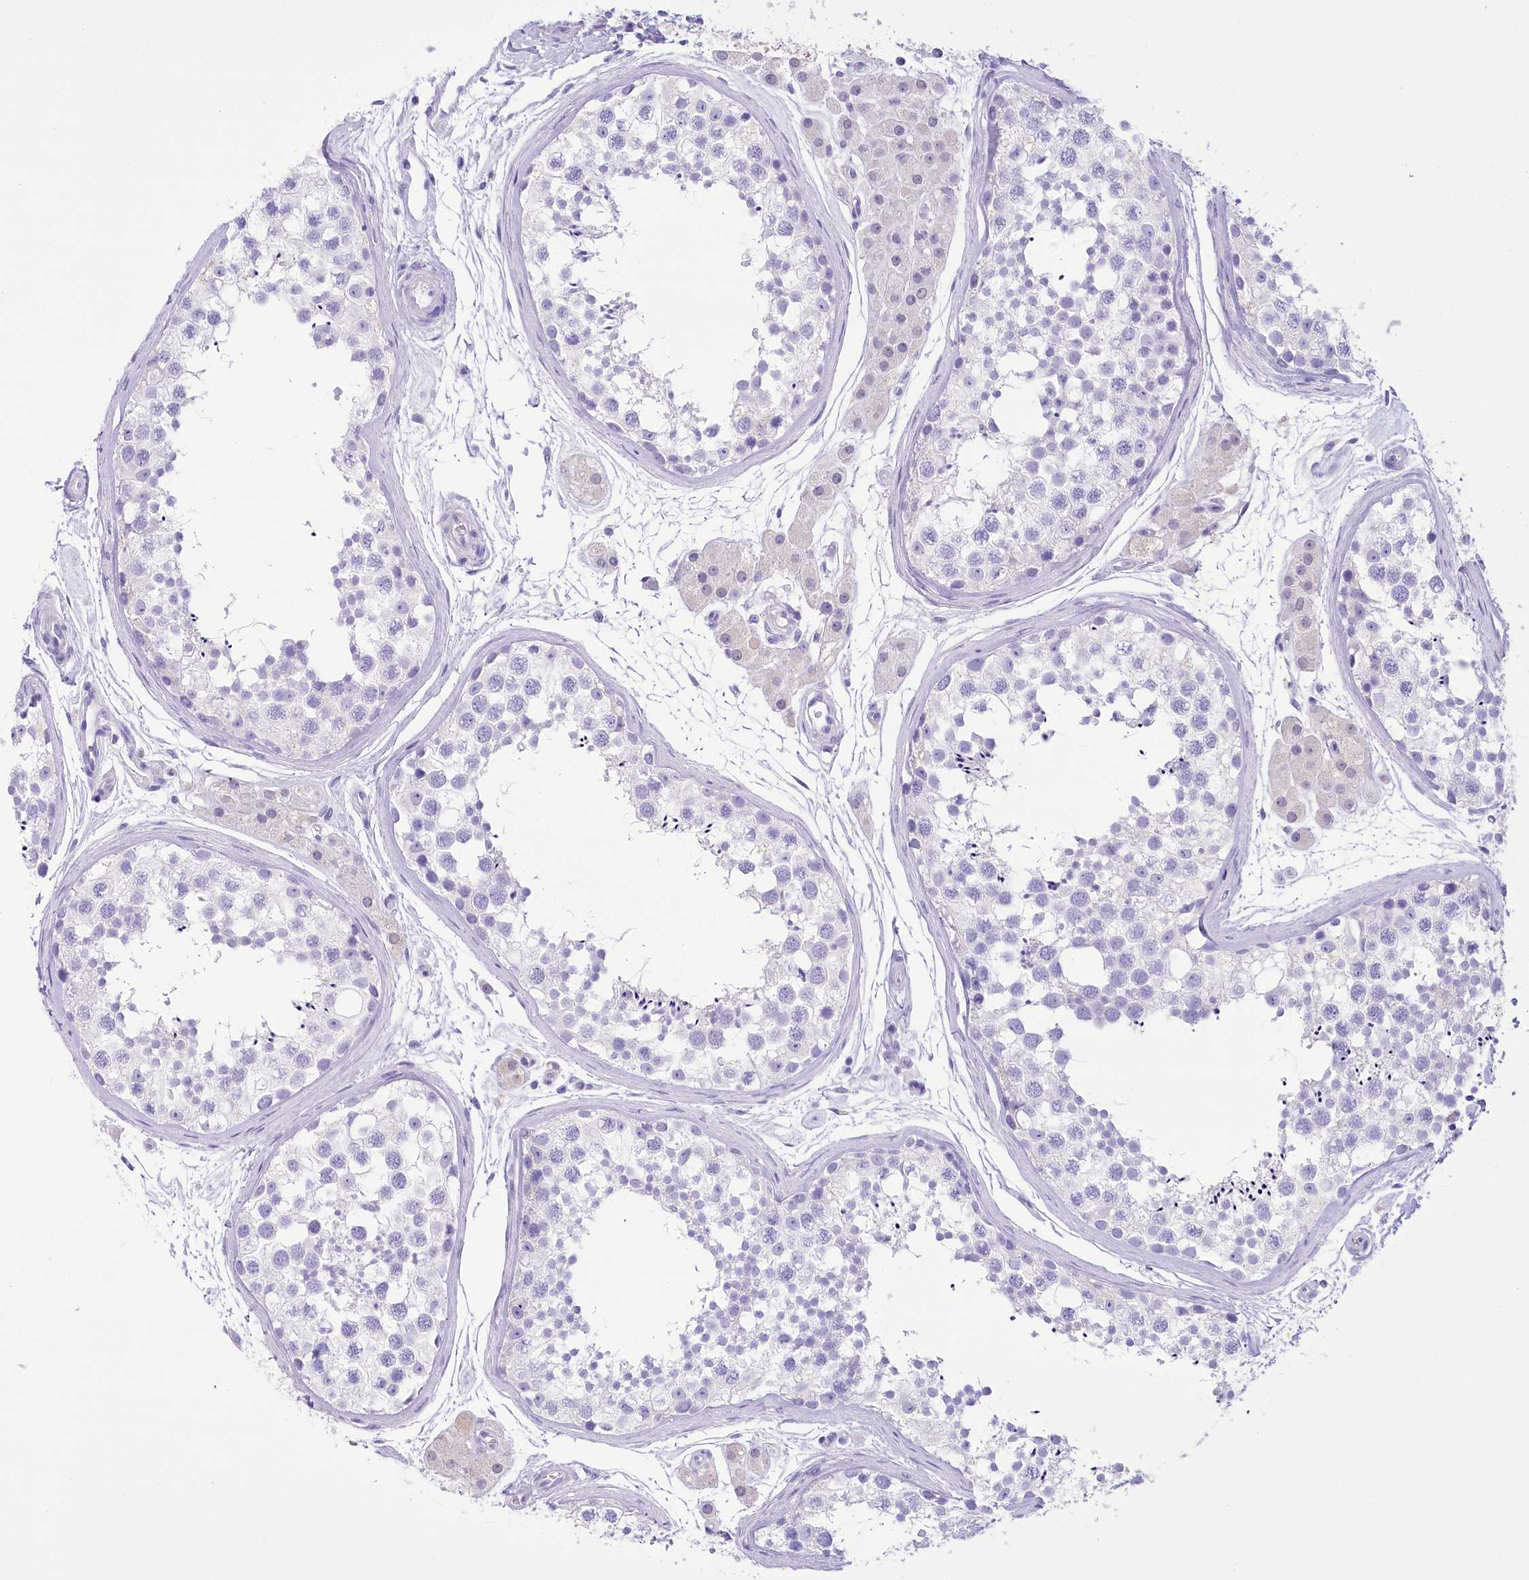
{"staining": {"intensity": "negative", "quantity": "none", "location": "none"}, "tissue": "testis", "cell_type": "Cells in seminiferous ducts", "image_type": "normal", "snomed": [{"axis": "morphology", "description": "Normal tissue, NOS"}, {"axis": "topography", "description": "Testis"}], "caption": "Image shows no protein expression in cells in seminiferous ducts of normal testis. Brightfield microscopy of immunohistochemistry (IHC) stained with DAB (brown) and hematoxylin (blue), captured at high magnification.", "gene": "PBLD", "patient": {"sex": "male", "age": 56}}